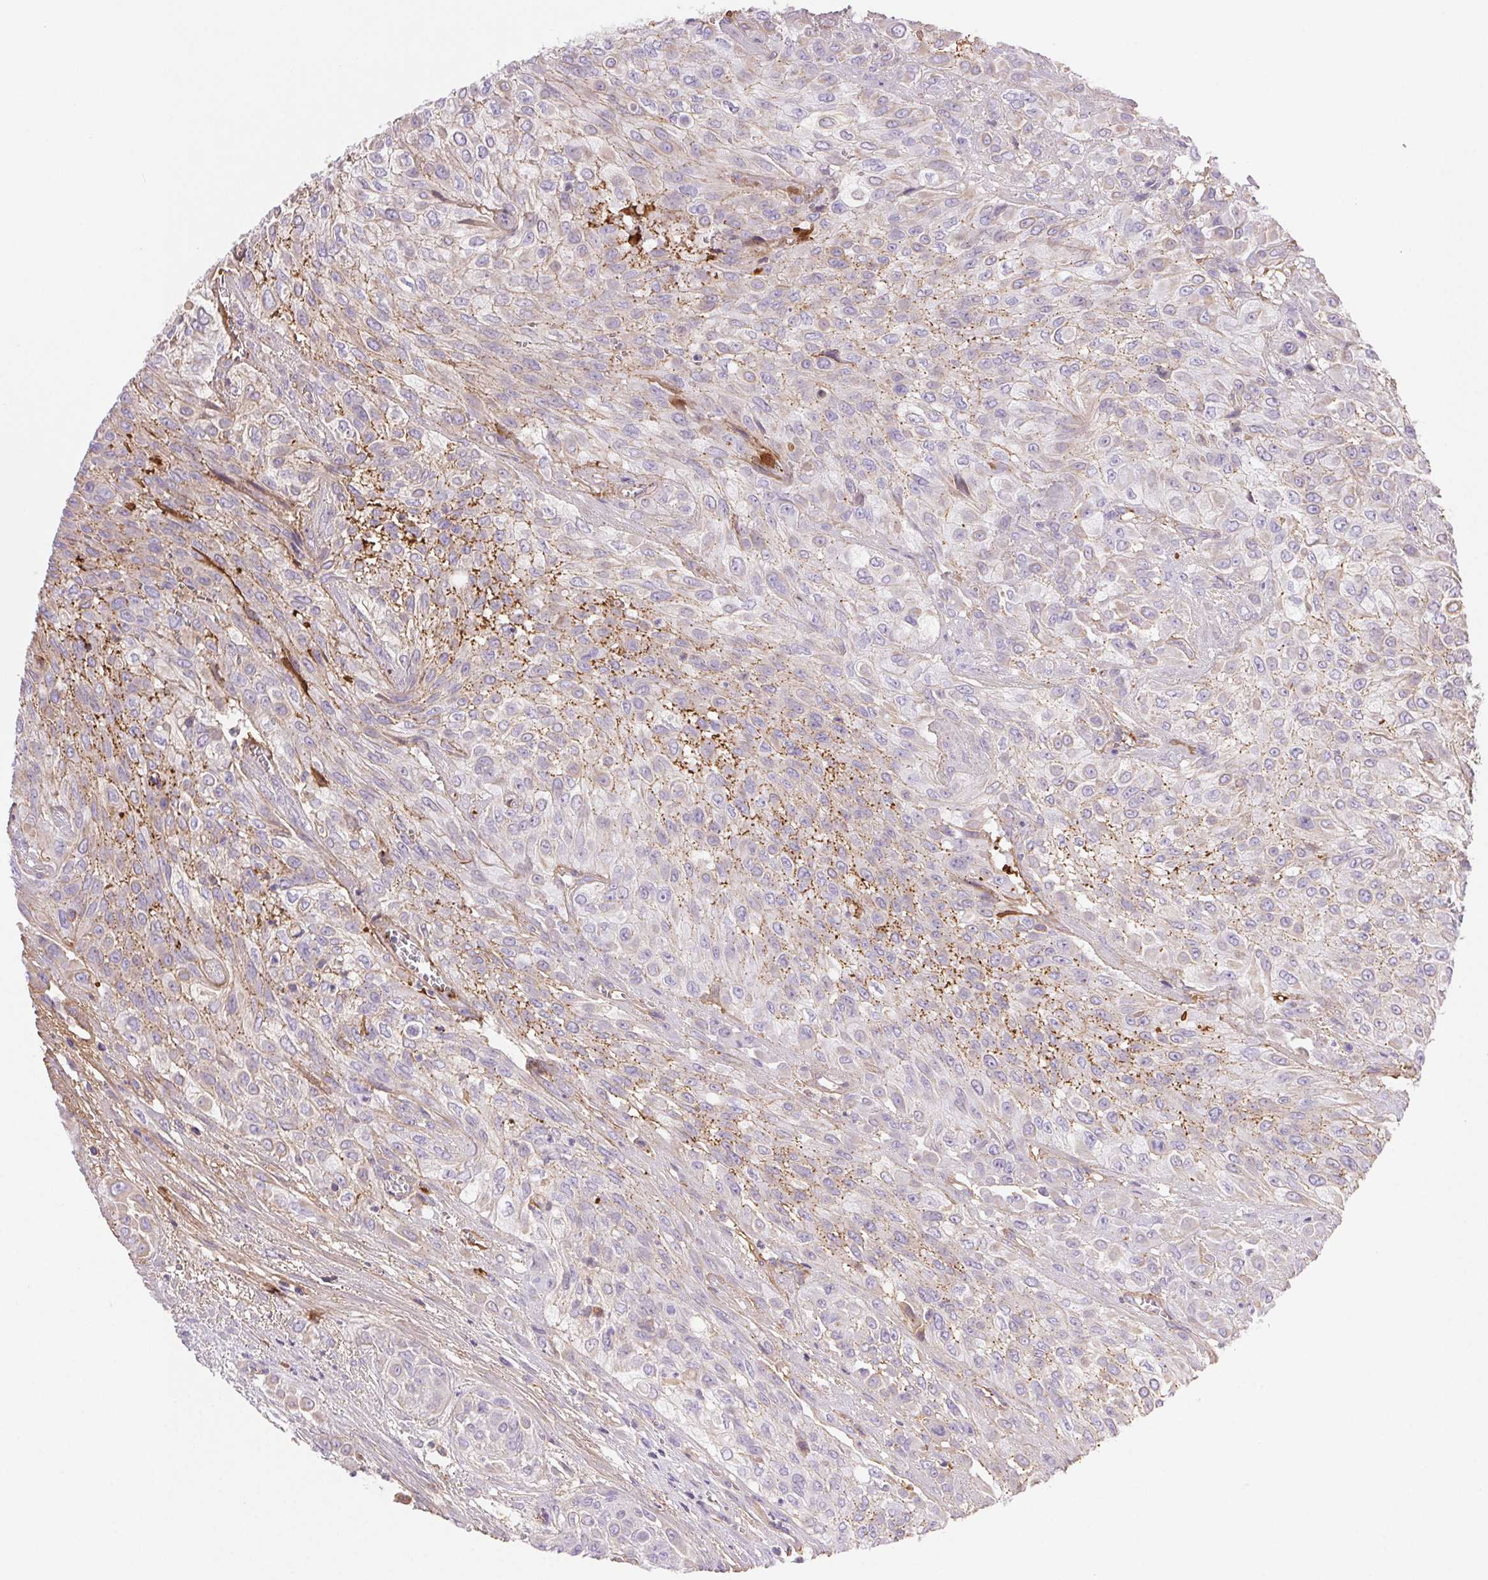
{"staining": {"intensity": "negative", "quantity": "none", "location": "none"}, "tissue": "urothelial cancer", "cell_type": "Tumor cells", "image_type": "cancer", "snomed": [{"axis": "morphology", "description": "Urothelial carcinoma, High grade"}, {"axis": "topography", "description": "Urinary bladder"}], "caption": "The photomicrograph demonstrates no significant staining in tumor cells of urothelial cancer.", "gene": "FGA", "patient": {"sex": "male", "age": 57}}